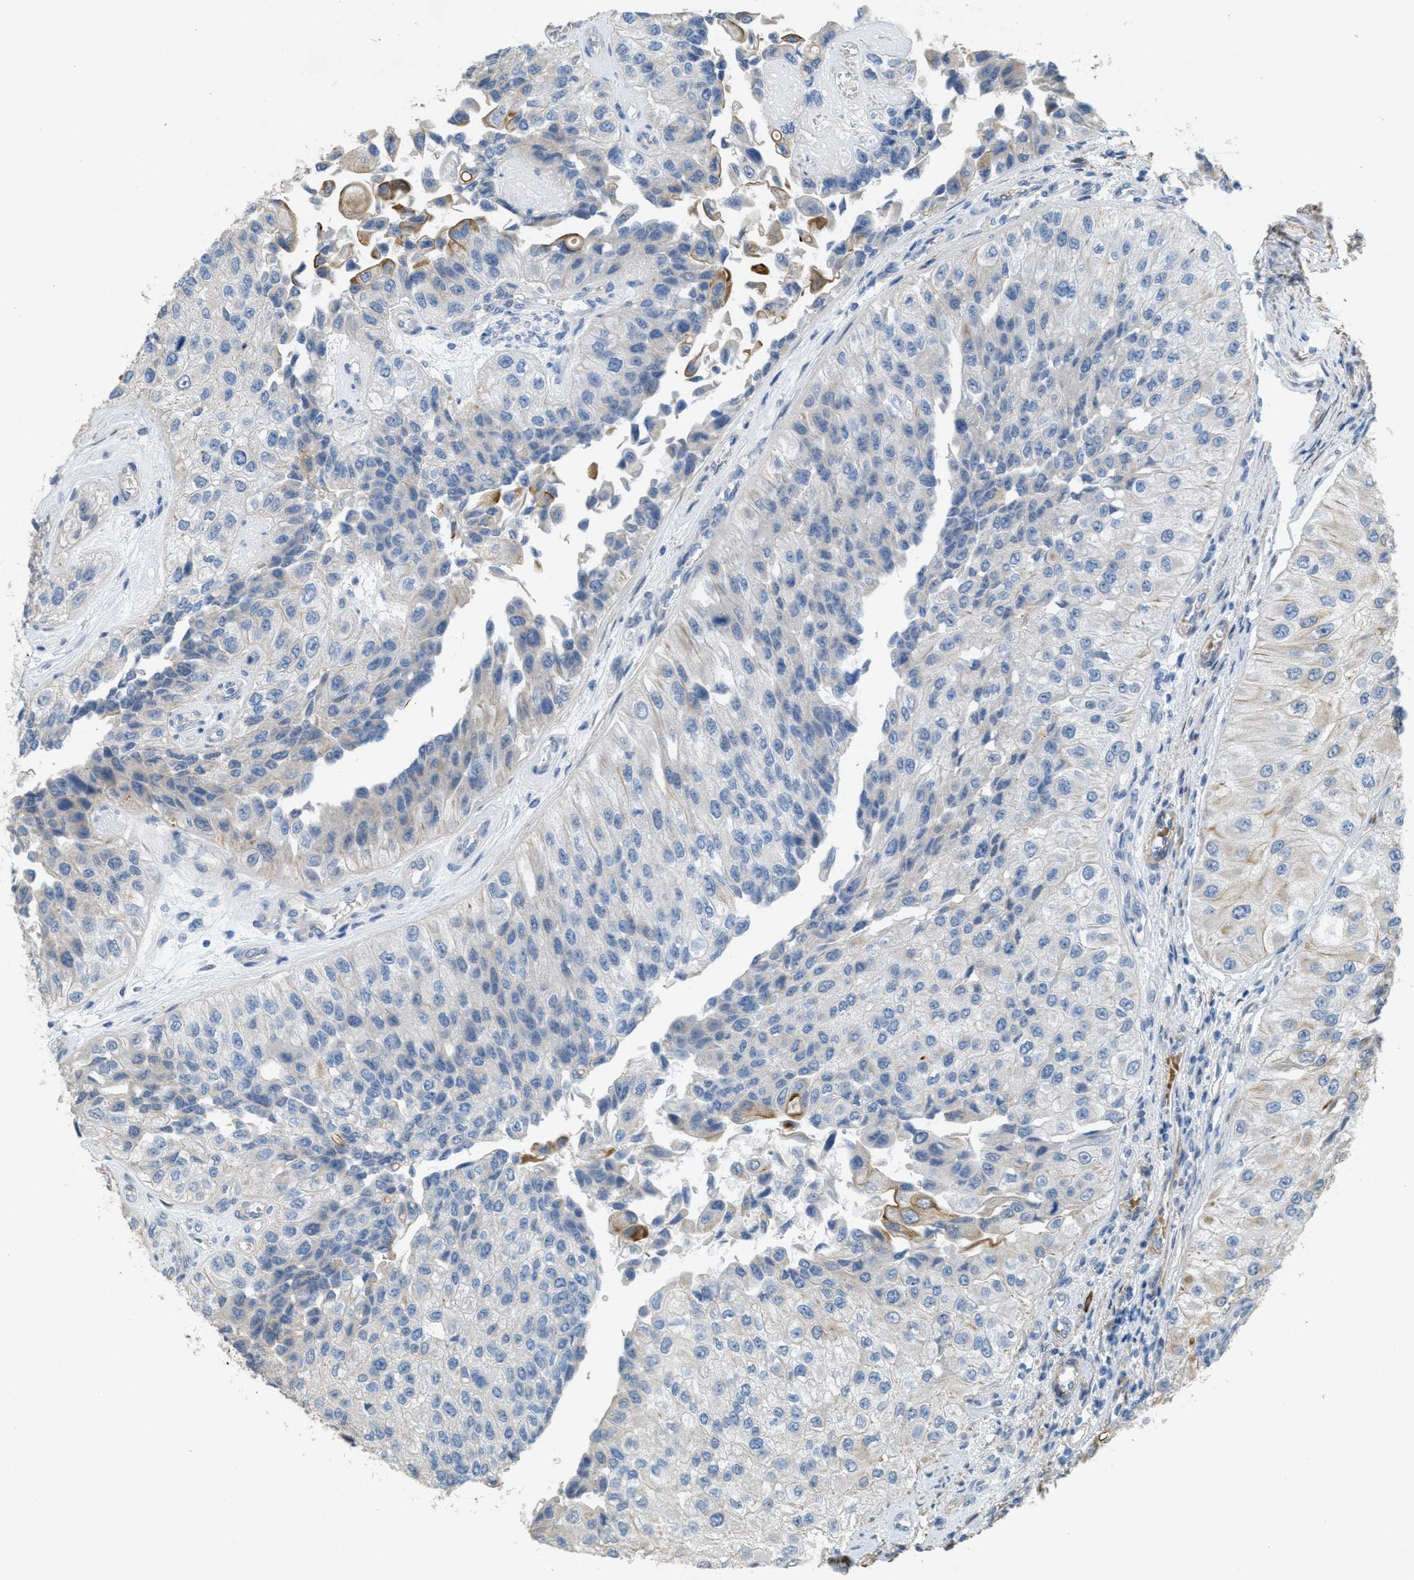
{"staining": {"intensity": "moderate", "quantity": "<25%", "location": "cytoplasmic/membranous"}, "tissue": "urothelial cancer", "cell_type": "Tumor cells", "image_type": "cancer", "snomed": [{"axis": "morphology", "description": "Urothelial carcinoma, High grade"}, {"axis": "topography", "description": "Kidney"}, {"axis": "topography", "description": "Urinary bladder"}], "caption": "Urothelial carcinoma (high-grade) stained with a protein marker shows moderate staining in tumor cells.", "gene": "MRS2", "patient": {"sex": "male", "age": 77}}